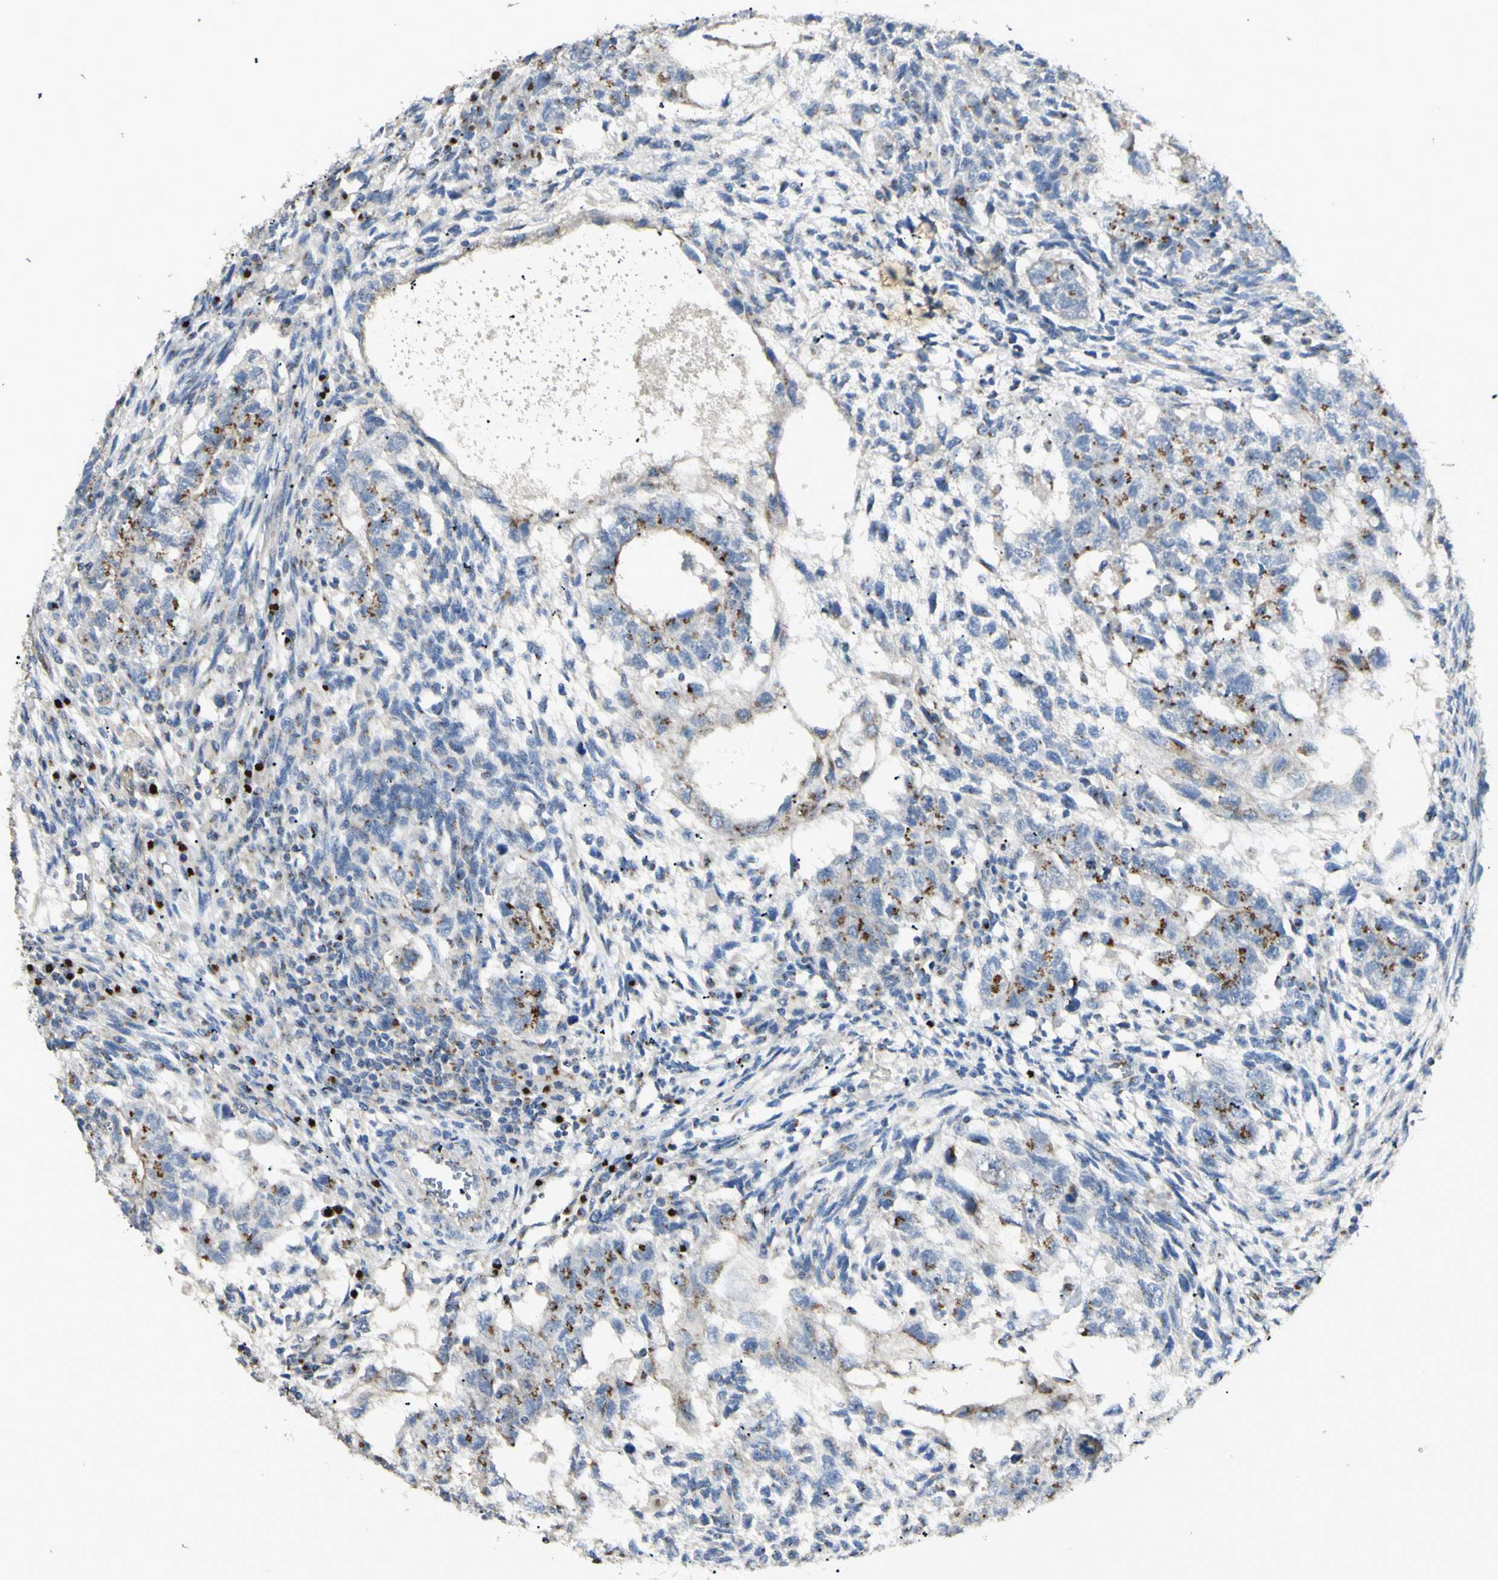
{"staining": {"intensity": "moderate", "quantity": "25%-75%", "location": "cytoplasmic/membranous"}, "tissue": "testis cancer", "cell_type": "Tumor cells", "image_type": "cancer", "snomed": [{"axis": "morphology", "description": "Normal tissue, NOS"}, {"axis": "morphology", "description": "Carcinoma, Embryonal, NOS"}, {"axis": "topography", "description": "Testis"}], "caption": "Moderate cytoplasmic/membranous protein staining is appreciated in approximately 25%-75% of tumor cells in testis embryonal carcinoma.", "gene": "B4GALT3", "patient": {"sex": "male", "age": 36}}